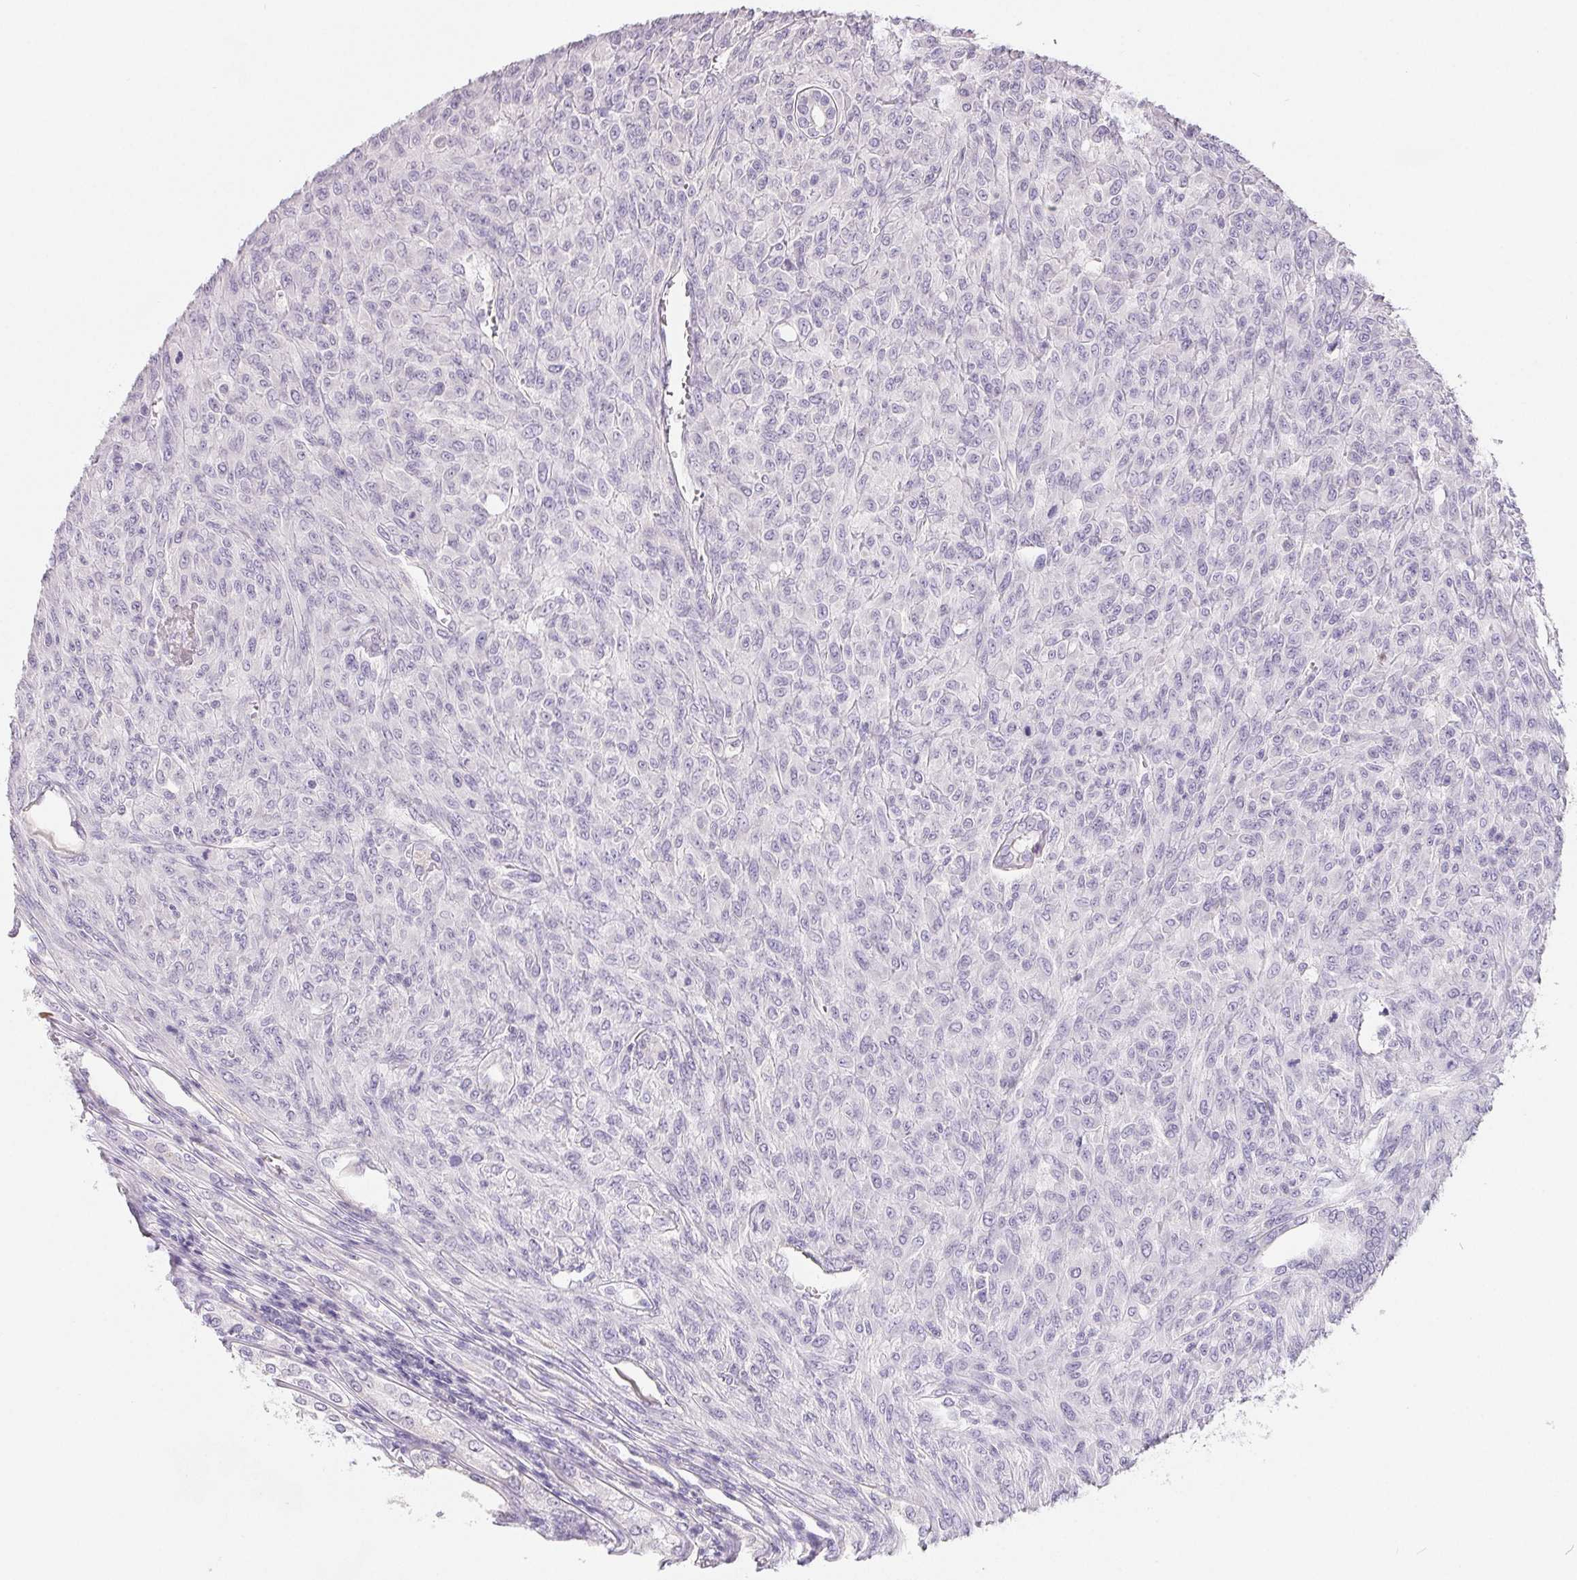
{"staining": {"intensity": "negative", "quantity": "none", "location": "none"}, "tissue": "renal cancer", "cell_type": "Tumor cells", "image_type": "cancer", "snomed": [{"axis": "morphology", "description": "Adenocarcinoma, NOS"}, {"axis": "topography", "description": "Kidney"}], "caption": "Immunohistochemistry micrograph of neoplastic tissue: renal cancer (adenocarcinoma) stained with DAB (3,3'-diaminobenzidine) exhibits no significant protein positivity in tumor cells.", "gene": "FDX1", "patient": {"sex": "male", "age": 58}}